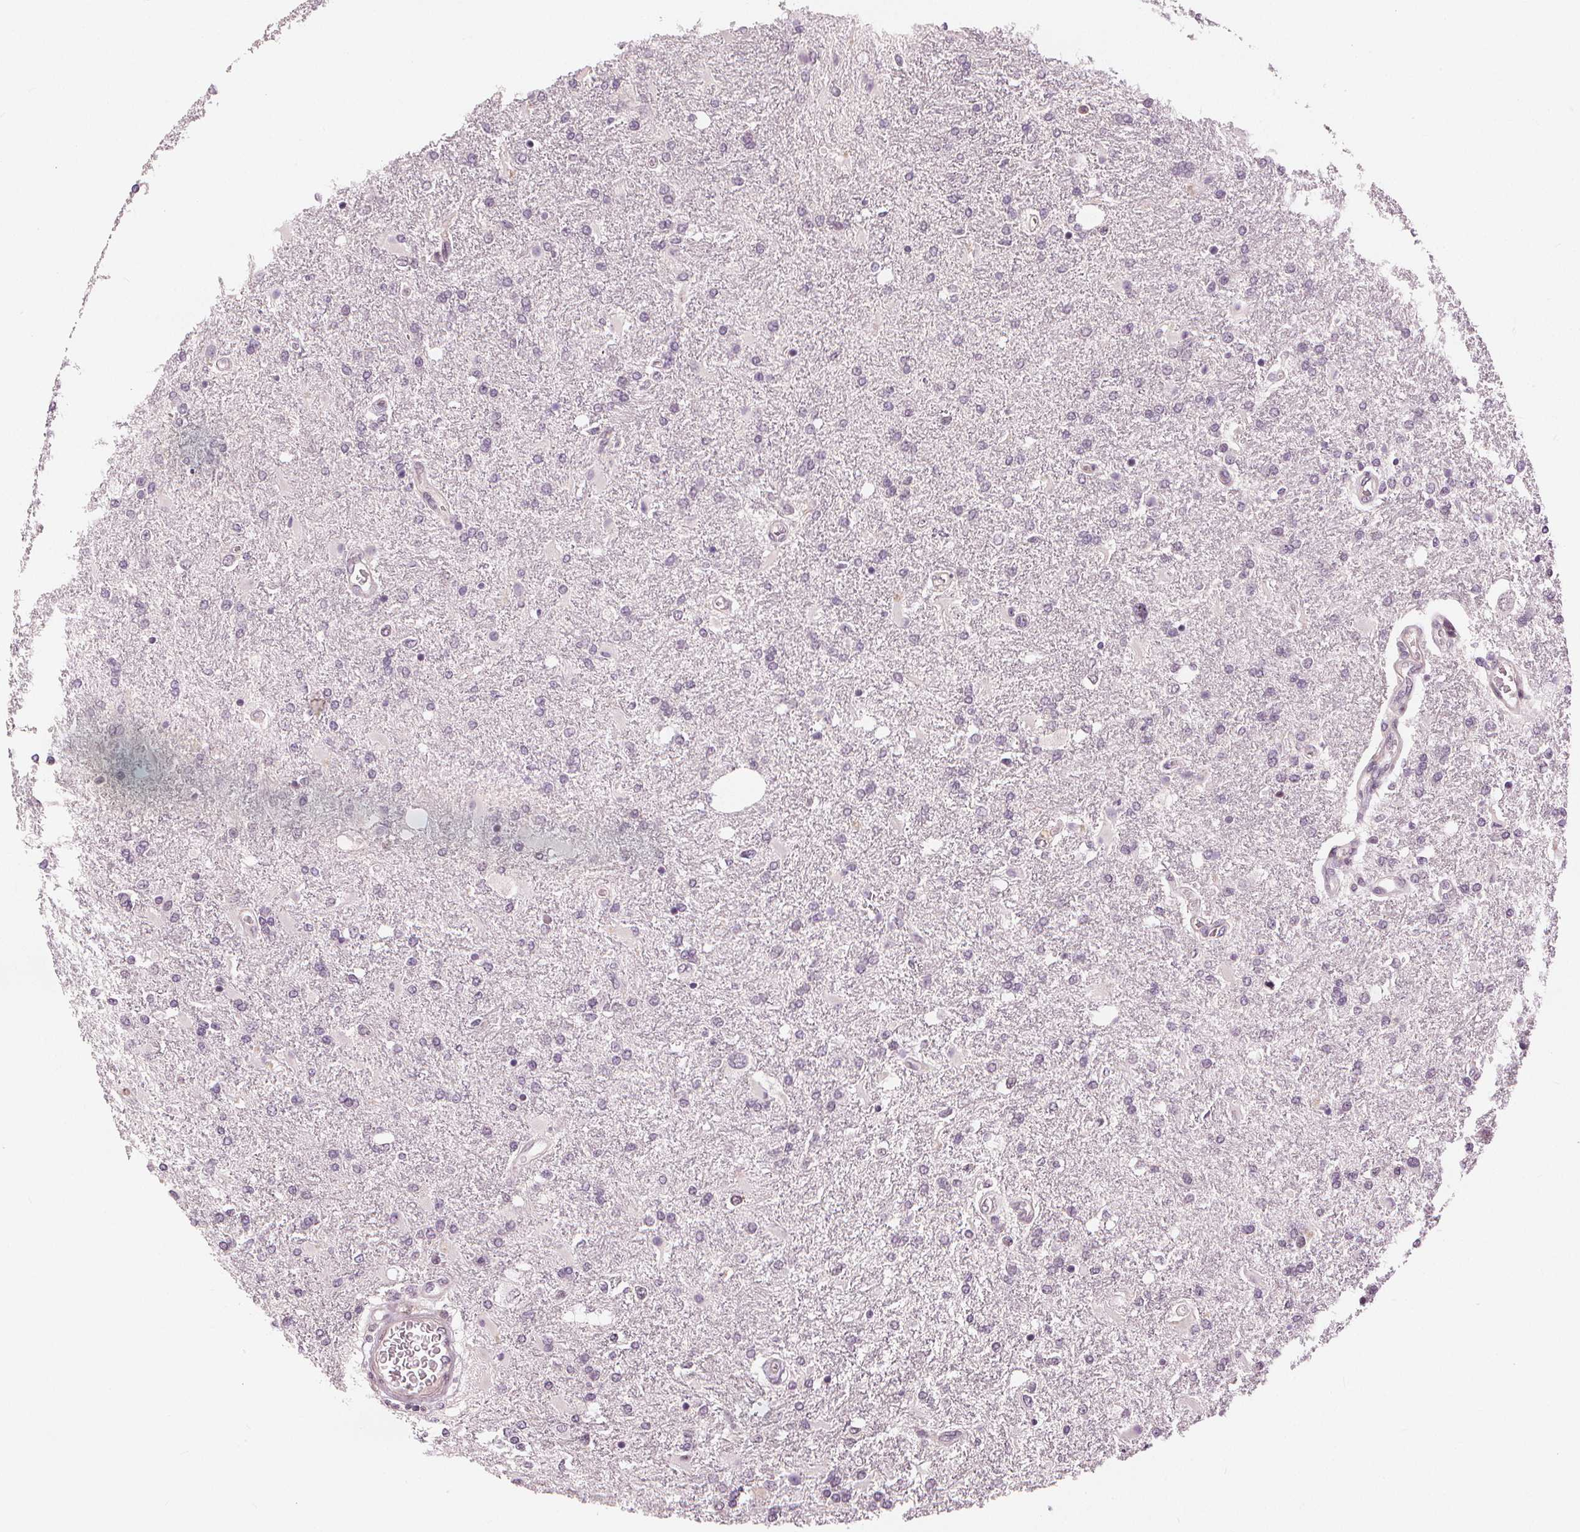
{"staining": {"intensity": "negative", "quantity": "none", "location": "none"}, "tissue": "glioma", "cell_type": "Tumor cells", "image_type": "cancer", "snomed": [{"axis": "morphology", "description": "Glioma, malignant, High grade"}, {"axis": "topography", "description": "Cerebral cortex"}], "caption": "Tumor cells show no significant positivity in malignant glioma (high-grade).", "gene": "SLC34A1", "patient": {"sex": "male", "age": 79}}